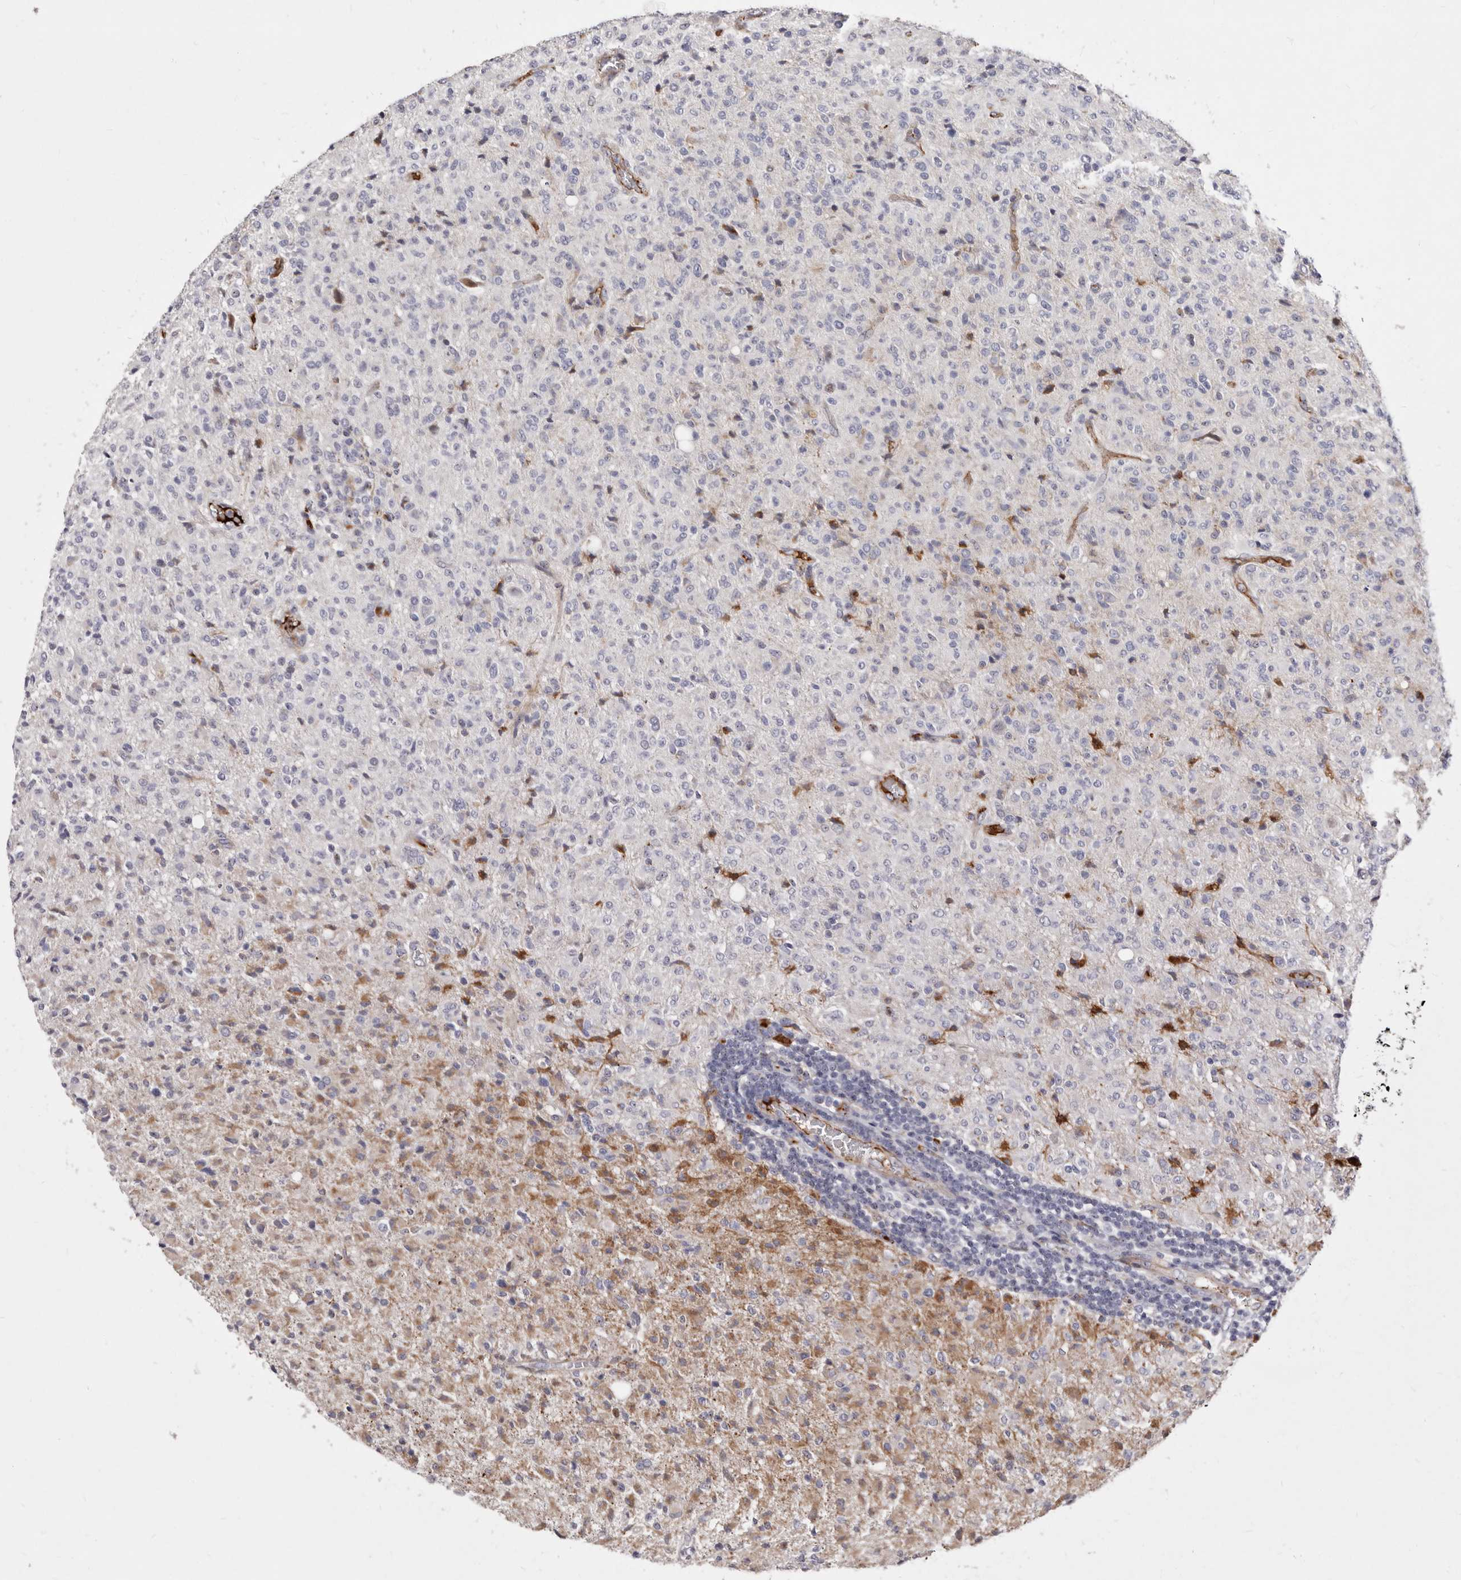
{"staining": {"intensity": "moderate", "quantity": "<25%", "location": "cytoplasmic/membranous"}, "tissue": "glioma", "cell_type": "Tumor cells", "image_type": "cancer", "snomed": [{"axis": "morphology", "description": "Glioma, malignant, High grade"}, {"axis": "topography", "description": "Brain"}], "caption": "Immunohistochemistry histopathology image of human malignant glioma (high-grade) stained for a protein (brown), which displays low levels of moderate cytoplasmic/membranous expression in approximately <25% of tumor cells.", "gene": "NUBPL", "patient": {"sex": "female", "age": 57}}